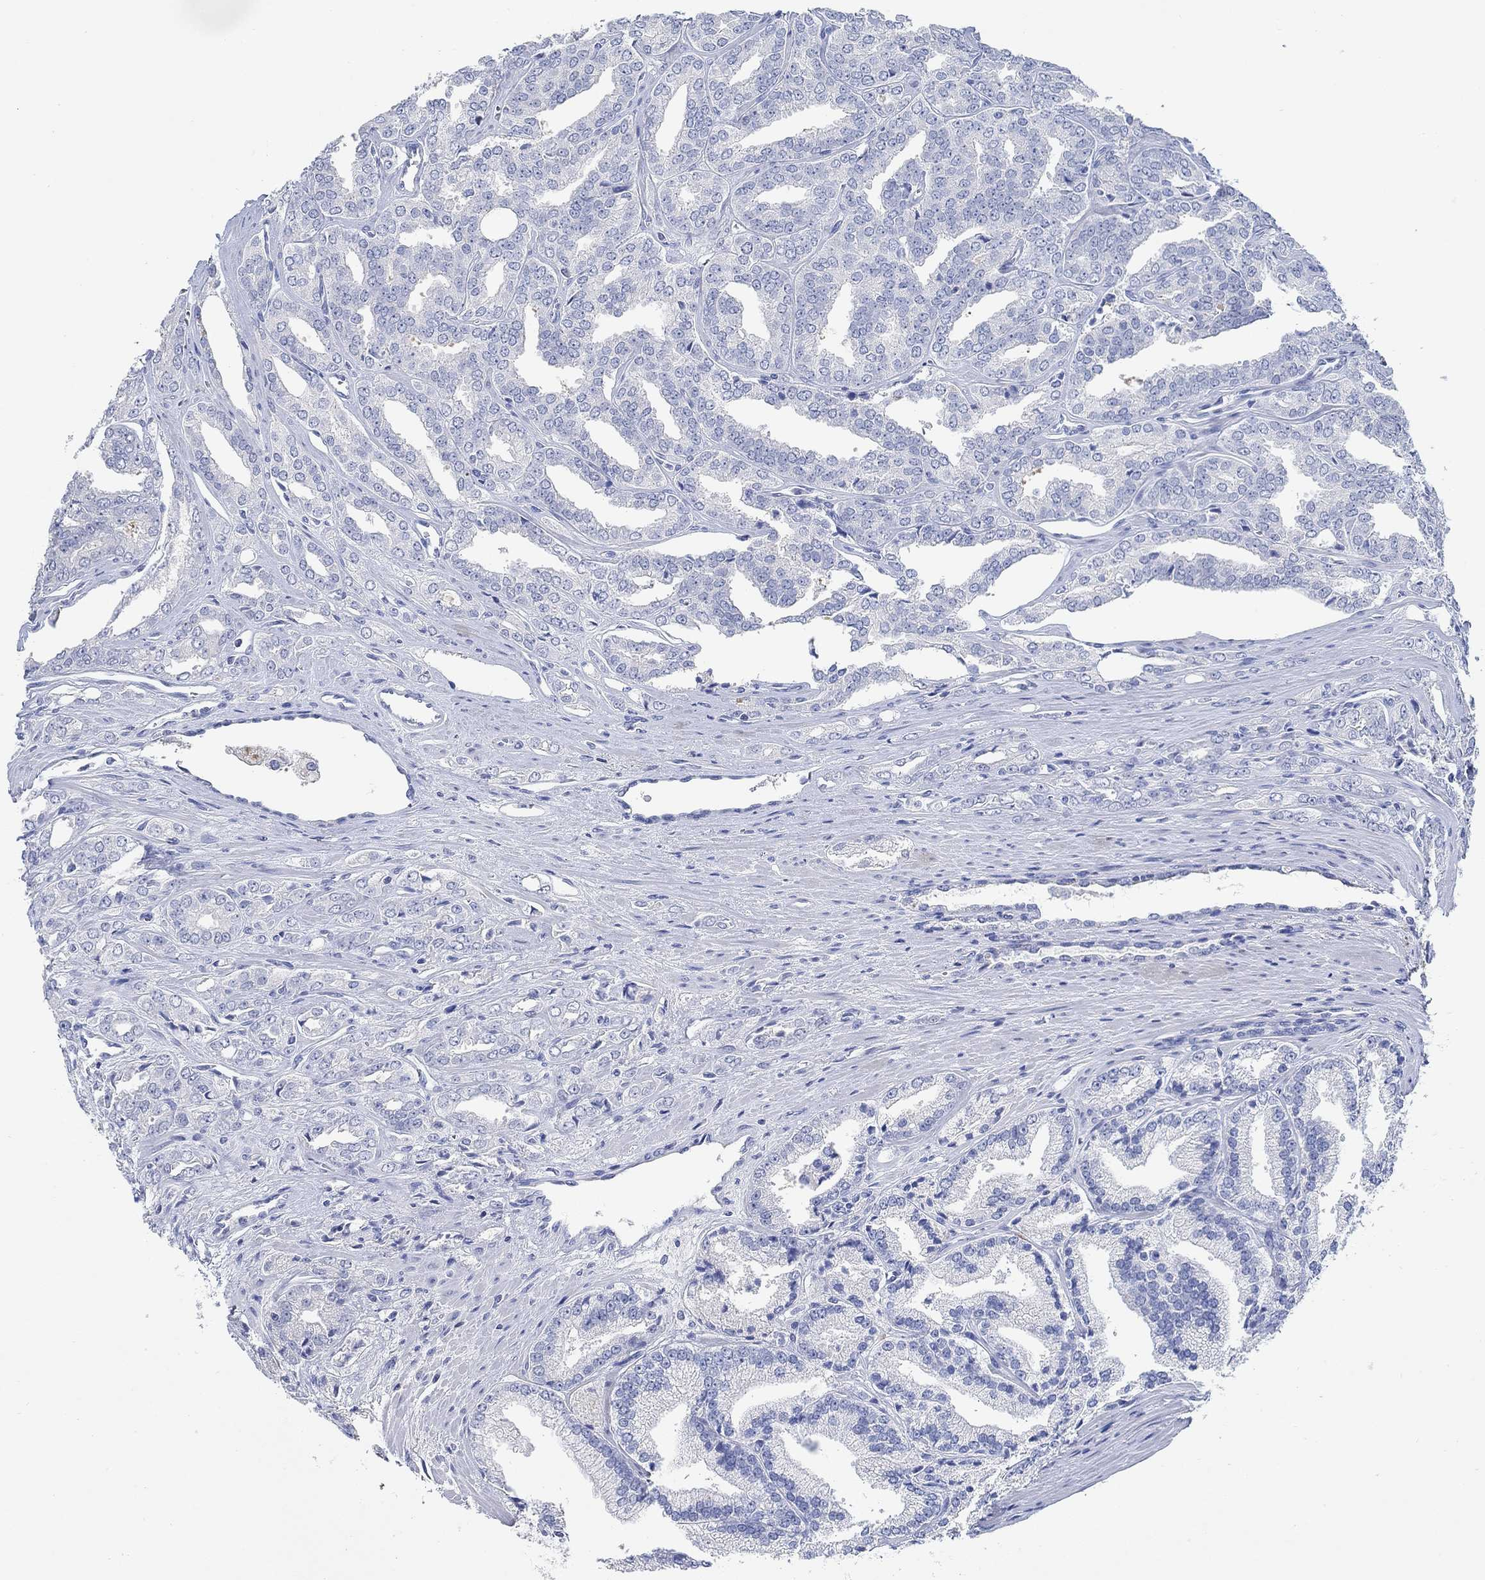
{"staining": {"intensity": "negative", "quantity": "none", "location": "none"}, "tissue": "prostate cancer", "cell_type": "Tumor cells", "image_type": "cancer", "snomed": [{"axis": "morphology", "description": "Adenocarcinoma, NOS"}, {"axis": "morphology", "description": "Adenocarcinoma, High grade"}, {"axis": "topography", "description": "Prostate"}], "caption": "An image of human prostate cancer is negative for staining in tumor cells.", "gene": "PPP1R17", "patient": {"sex": "male", "age": 70}}